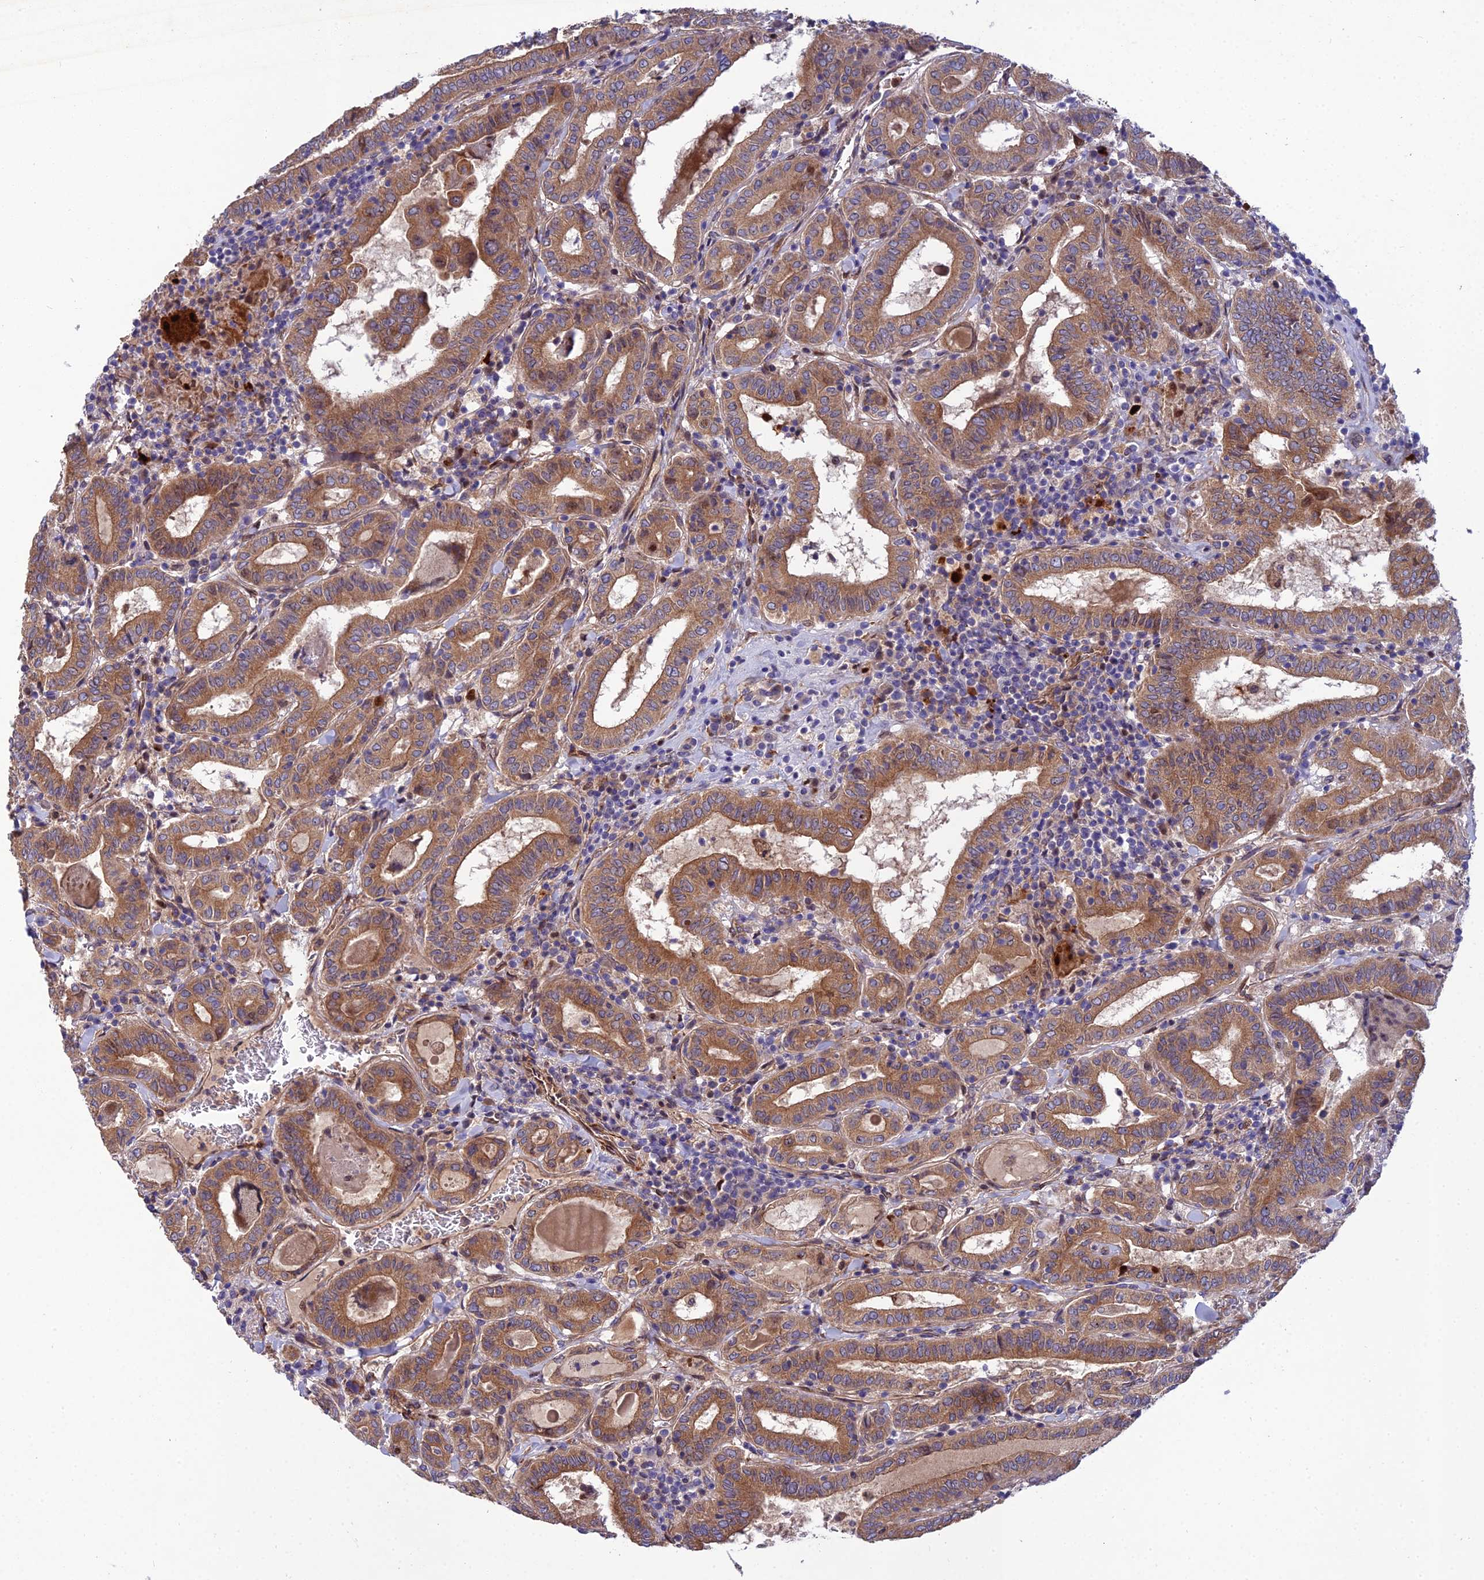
{"staining": {"intensity": "moderate", "quantity": ">75%", "location": "cytoplasmic/membranous"}, "tissue": "thyroid cancer", "cell_type": "Tumor cells", "image_type": "cancer", "snomed": [{"axis": "morphology", "description": "Papillary adenocarcinoma, NOS"}, {"axis": "topography", "description": "Thyroid gland"}], "caption": "Thyroid cancer (papillary adenocarcinoma) stained with DAB immunohistochemistry reveals medium levels of moderate cytoplasmic/membranous positivity in approximately >75% of tumor cells. The staining was performed using DAB, with brown indicating positive protein expression. Nuclei are stained blue with hematoxylin.", "gene": "RALGAPA2", "patient": {"sex": "female", "age": 72}}